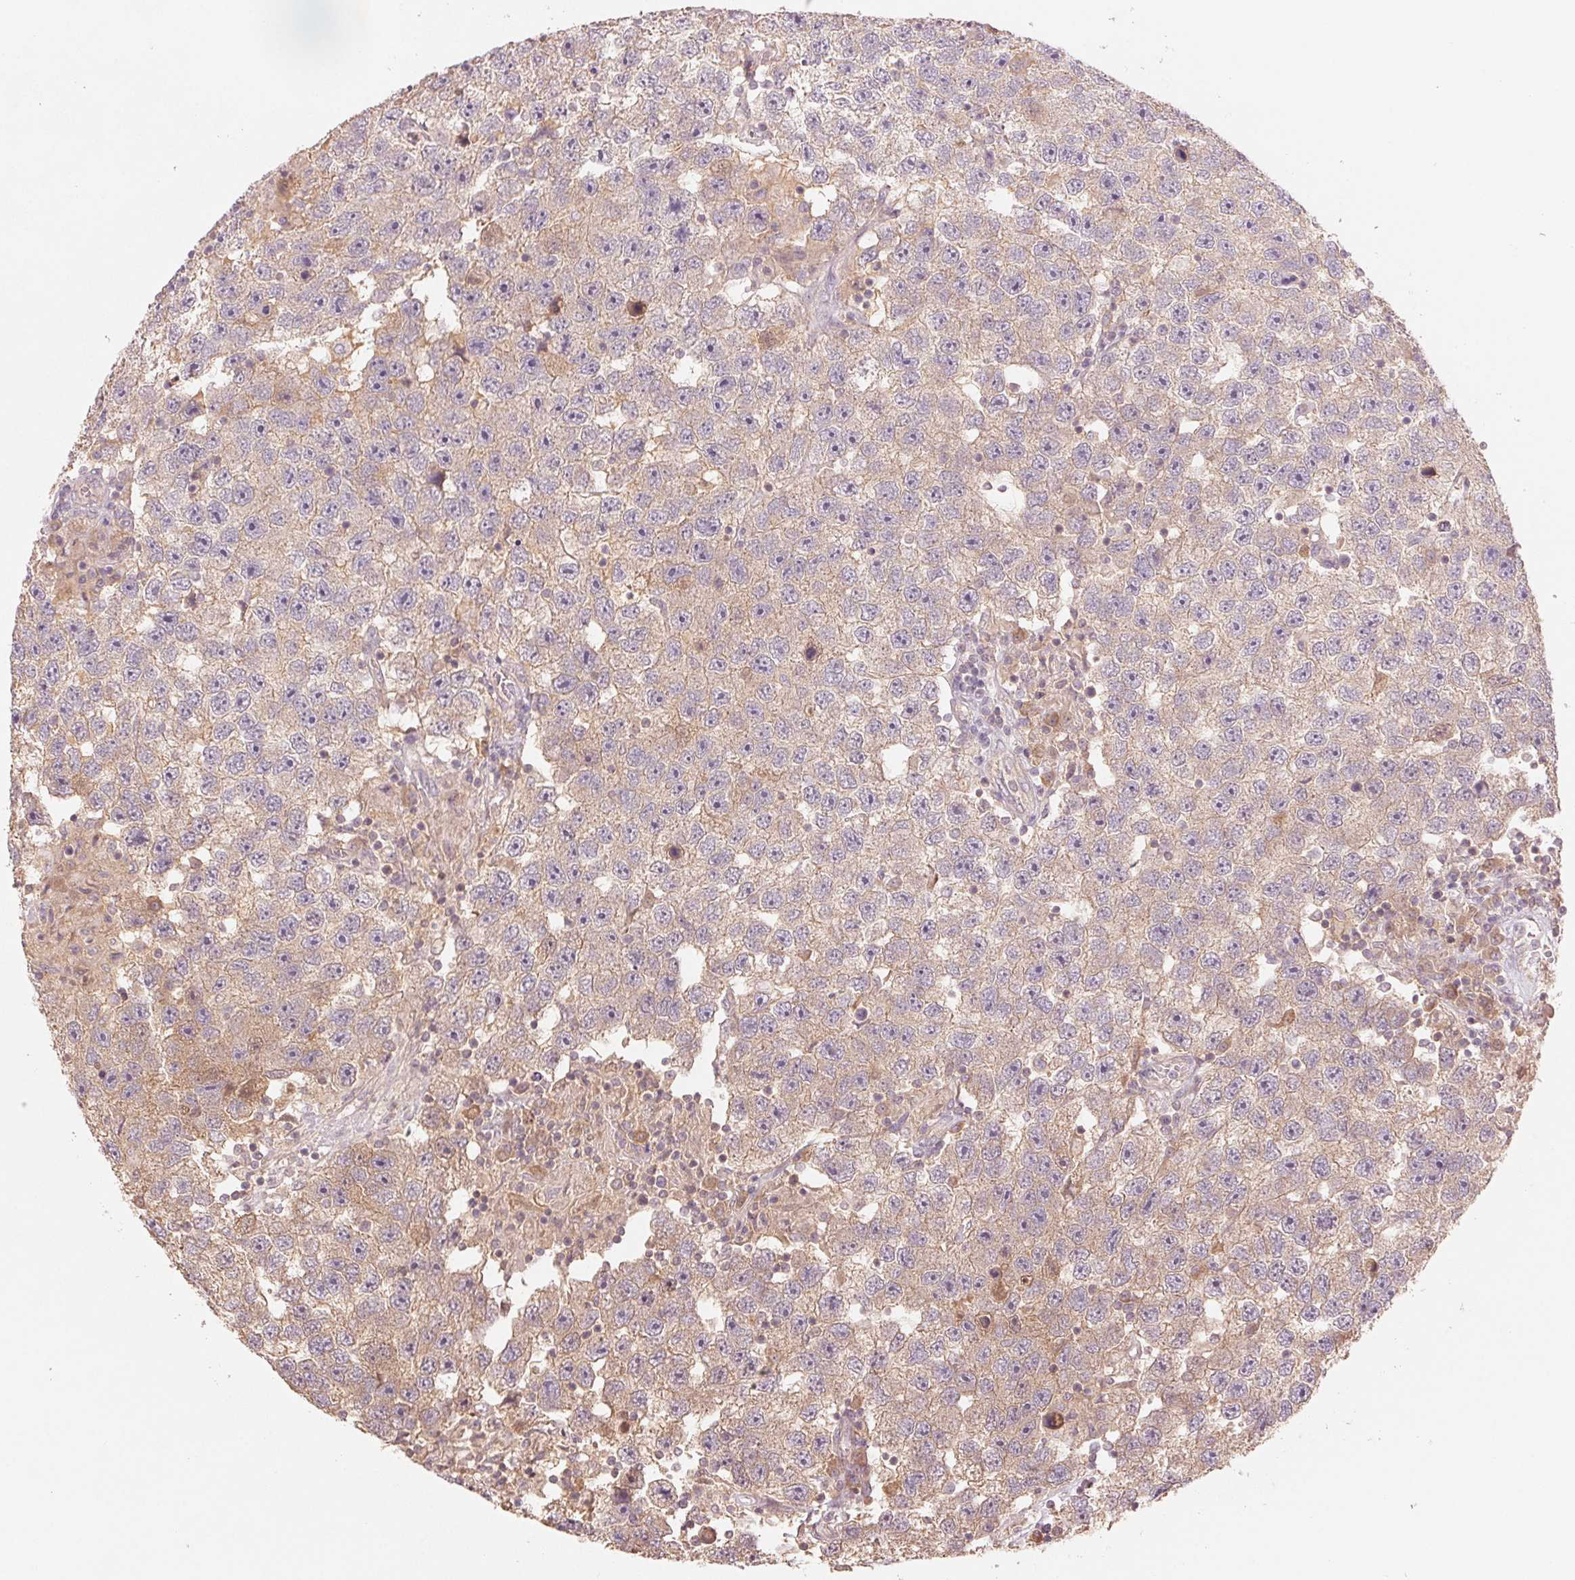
{"staining": {"intensity": "weak", "quantity": "25%-75%", "location": "cytoplasmic/membranous"}, "tissue": "testis cancer", "cell_type": "Tumor cells", "image_type": "cancer", "snomed": [{"axis": "morphology", "description": "Seminoma, NOS"}, {"axis": "topography", "description": "Testis"}], "caption": "Protein expression by immunohistochemistry demonstrates weak cytoplasmic/membranous positivity in approximately 25%-75% of tumor cells in seminoma (testis). (DAB (3,3'-diaminobenzidine) IHC, brown staining for protein, blue staining for nuclei).", "gene": "PPIA", "patient": {"sex": "male", "age": 26}}